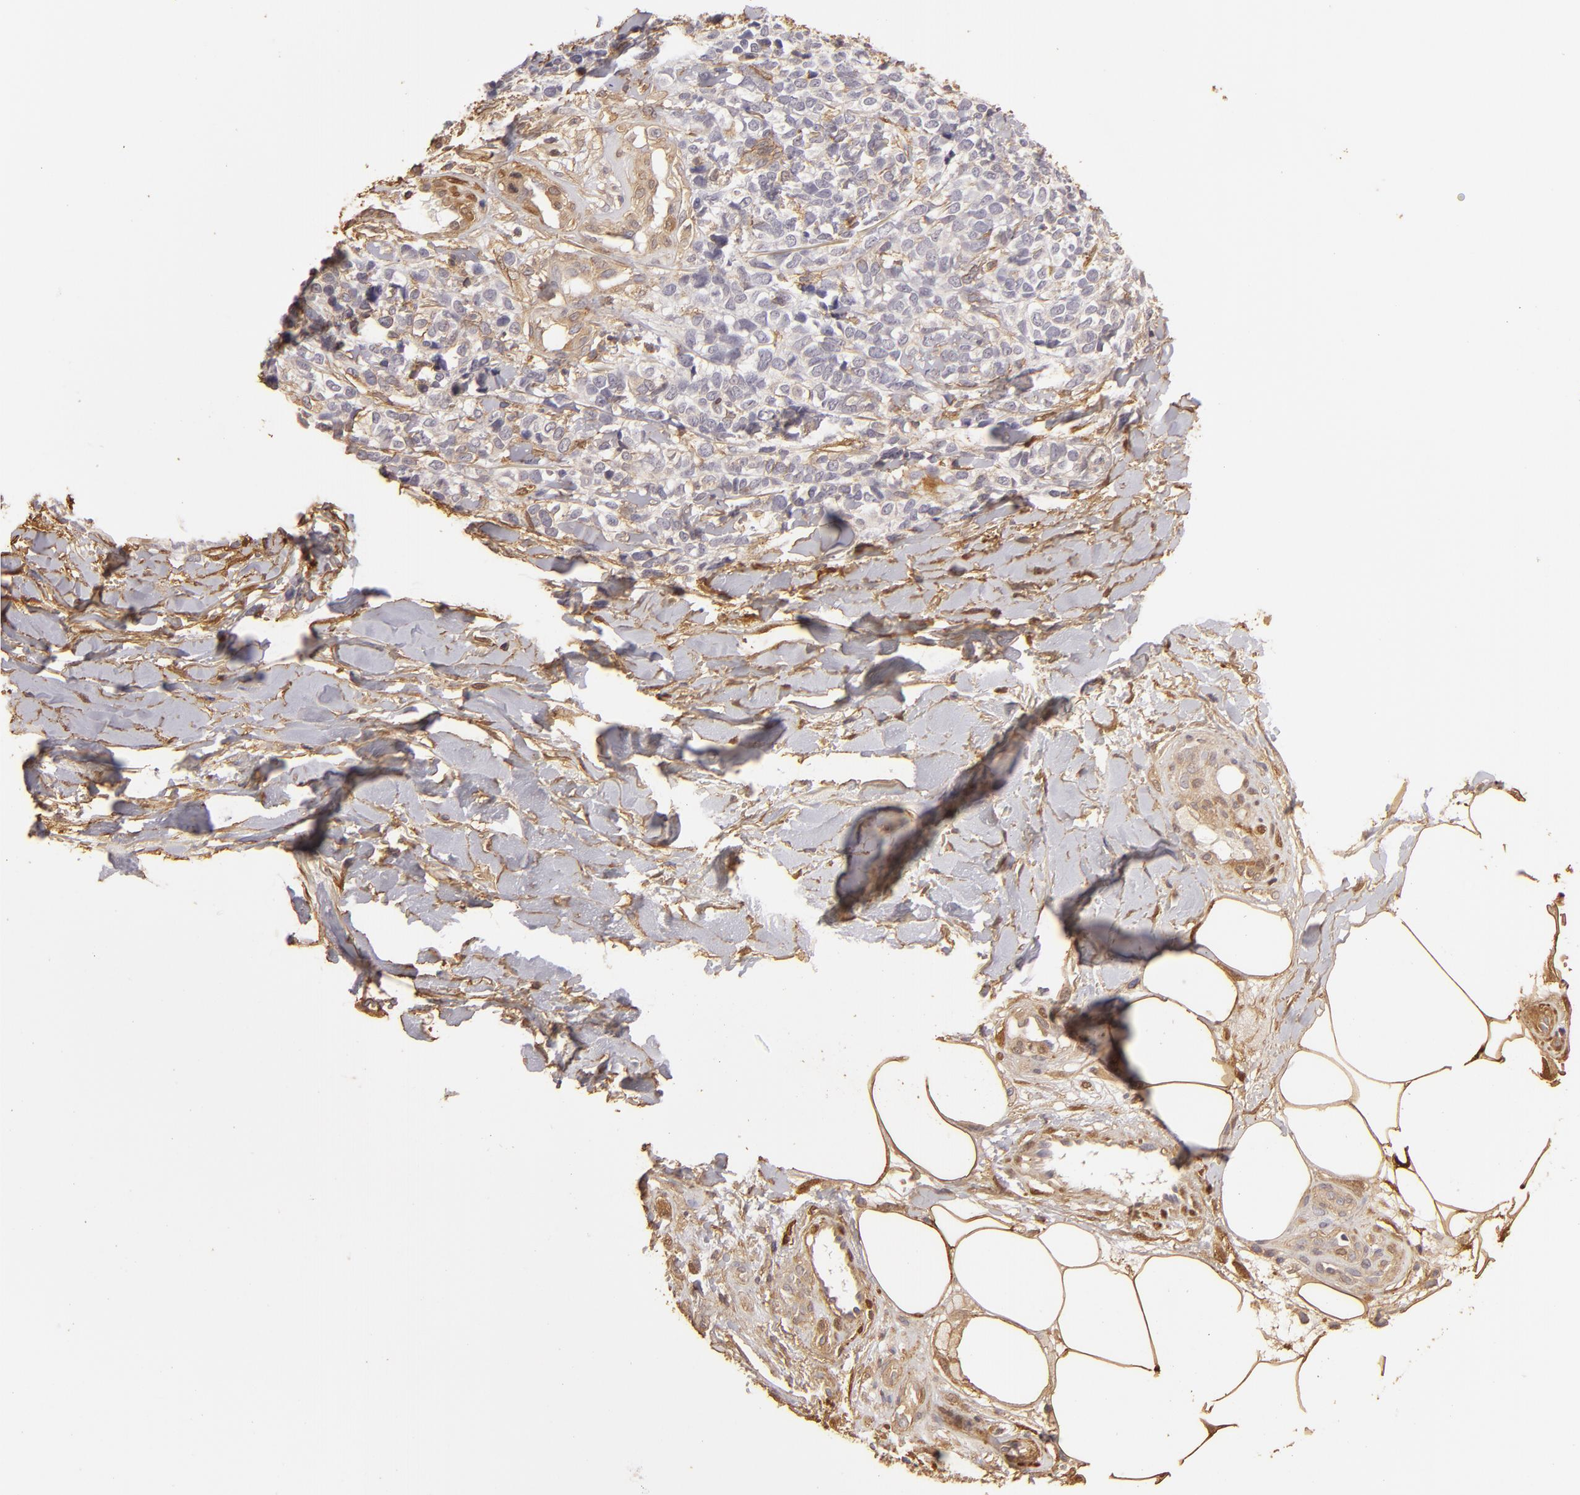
{"staining": {"intensity": "negative", "quantity": "none", "location": "none"}, "tissue": "melanoma", "cell_type": "Tumor cells", "image_type": "cancer", "snomed": [{"axis": "morphology", "description": "Malignant melanoma, NOS"}, {"axis": "topography", "description": "Skin"}], "caption": "There is no significant positivity in tumor cells of malignant melanoma.", "gene": "HSPB6", "patient": {"sex": "female", "age": 85}}